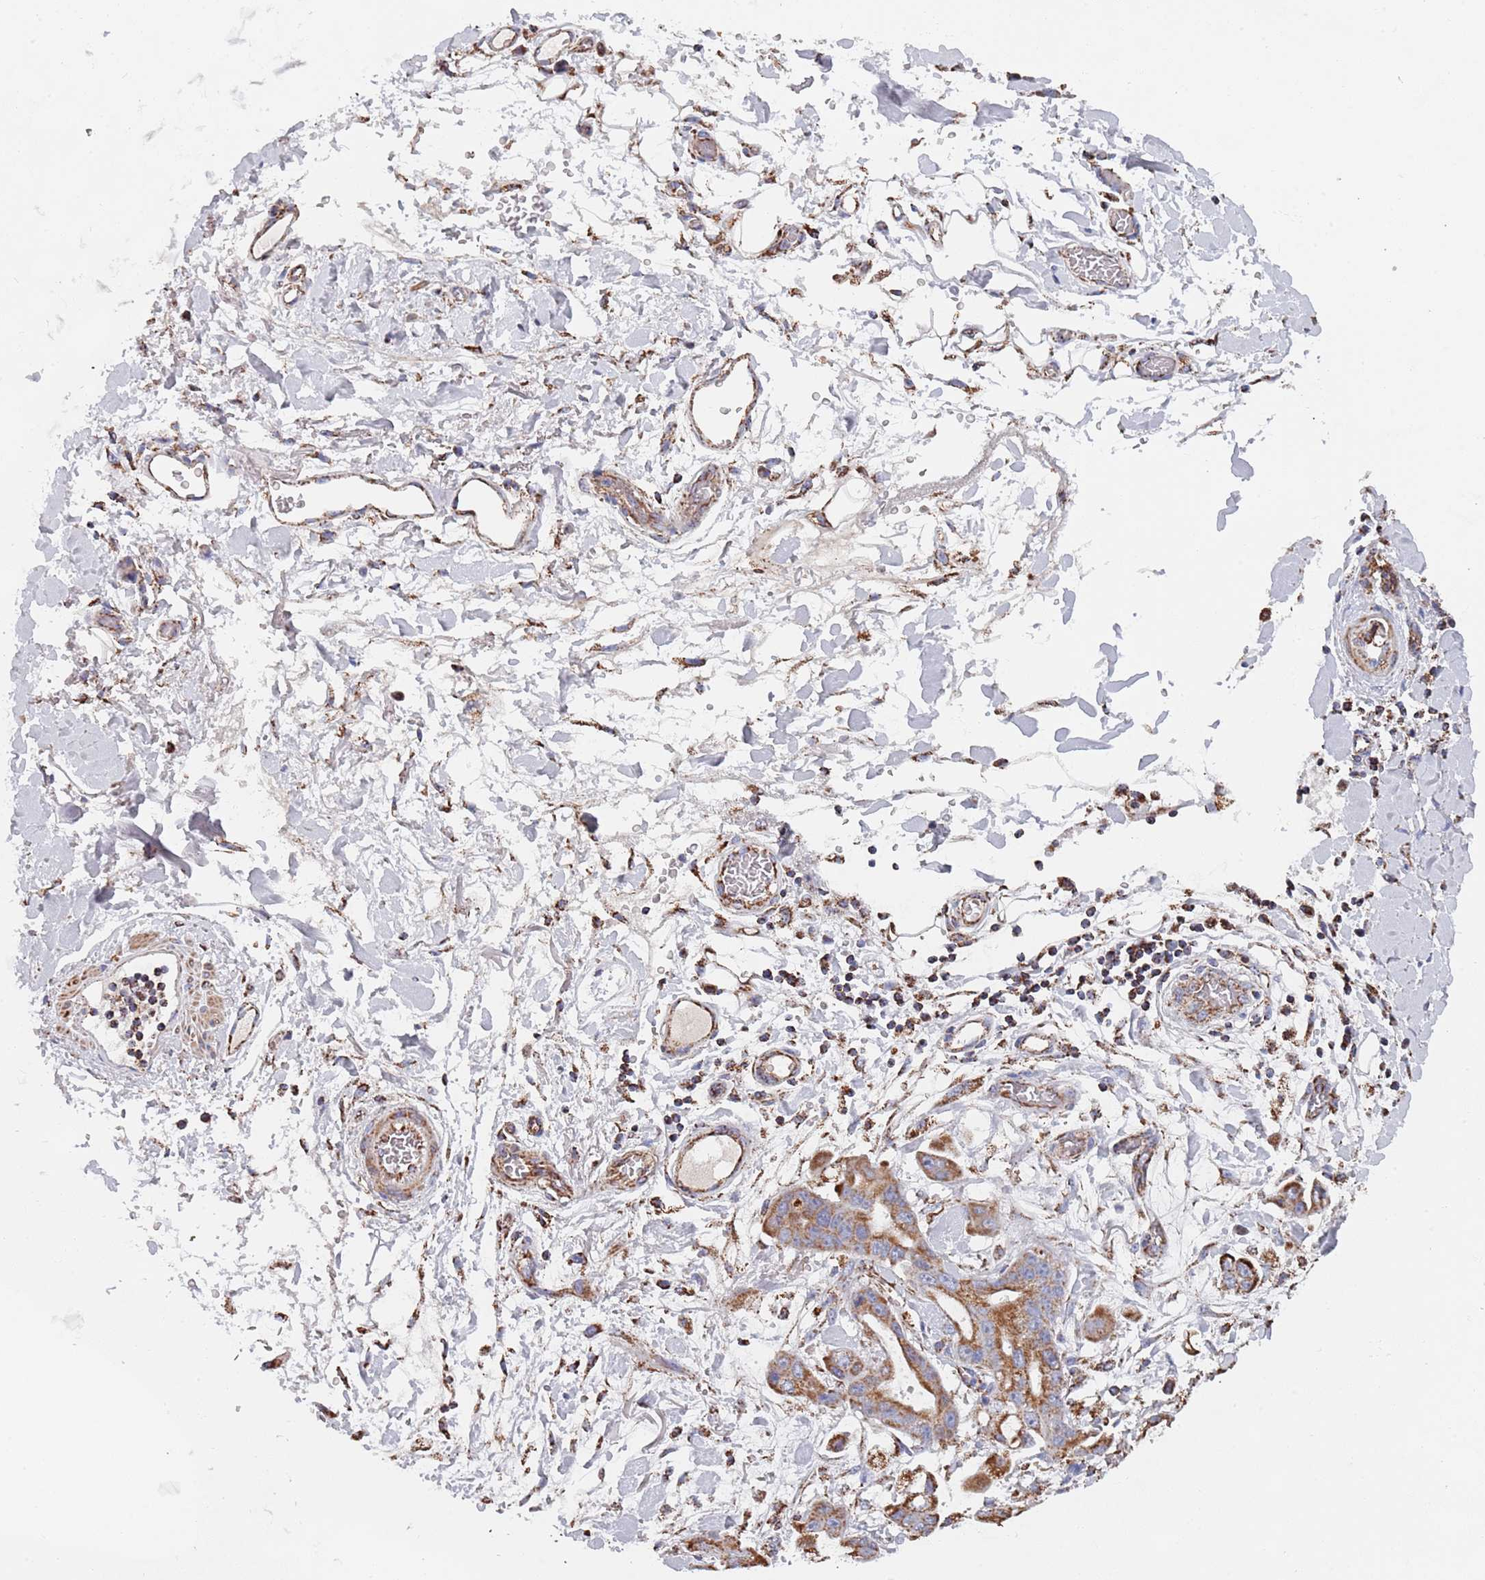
{"staining": {"intensity": "strong", "quantity": ">75%", "location": "cytoplasmic/membranous"}, "tissue": "stomach cancer", "cell_type": "Tumor cells", "image_type": "cancer", "snomed": [{"axis": "morphology", "description": "Adenocarcinoma, NOS"}, {"axis": "topography", "description": "Stomach"}], "caption": "This image exhibits immunohistochemistry staining of adenocarcinoma (stomach), with high strong cytoplasmic/membranous staining in about >75% of tumor cells.", "gene": "PGP", "patient": {"sex": "male", "age": 62}}